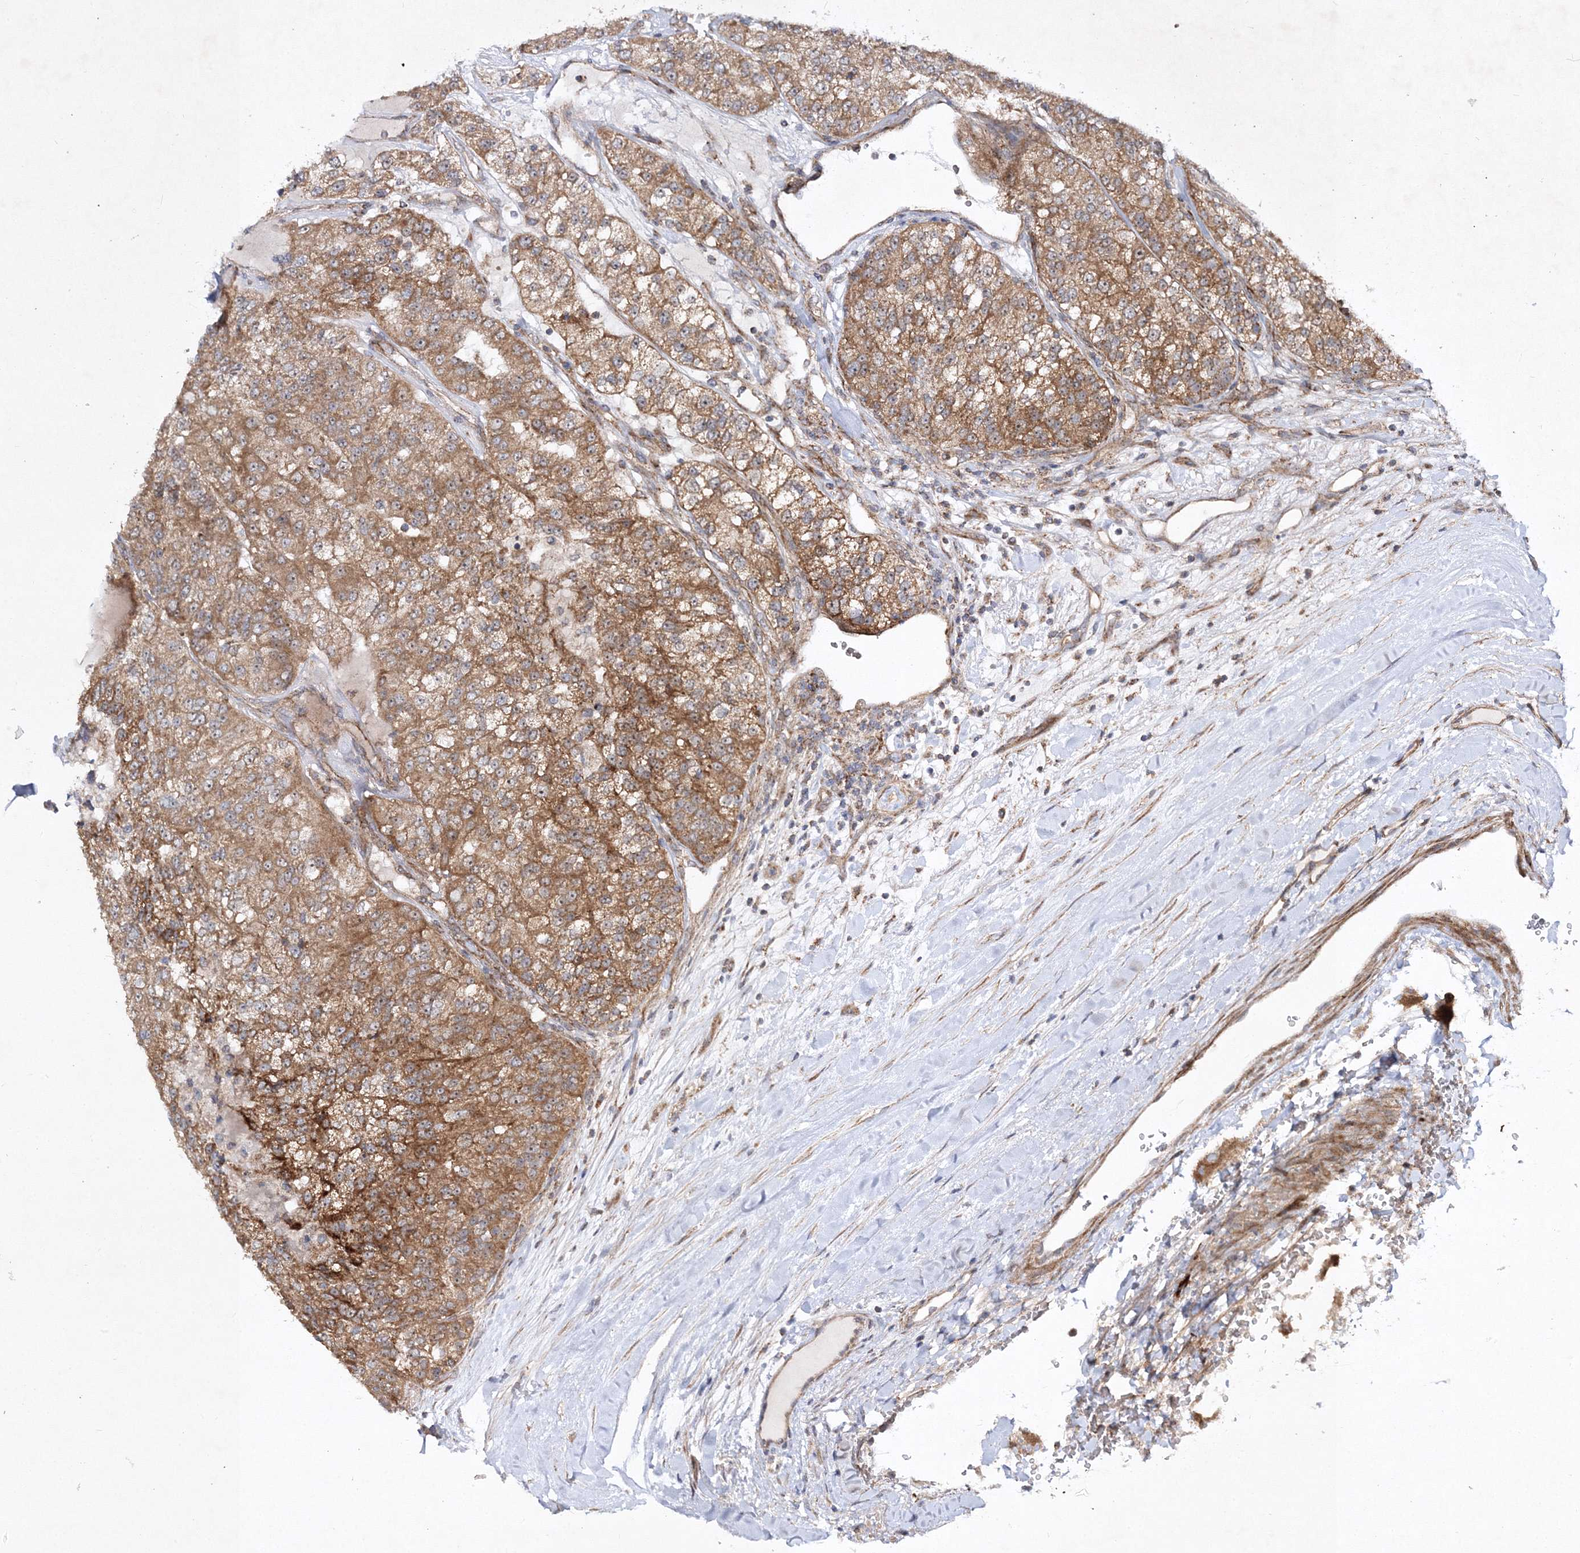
{"staining": {"intensity": "moderate", "quantity": ">75%", "location": "cytoplasmic/membranous,nuclear"}, "tissue": "renal cancer", "cell_type": "Tumor cells", "image_type": "cancer", "snomed": [{"axis": "morphology", "description": "Adenocarcinoma, NOS"}, {"axis": "topography", "description": "Kidney"}], "caption": "Immunohistochemical staining of renal adenocarcinoma demonstrates medium levels of moderate cytoplasmic/membranous and nuclear protein positivity in approximately >75% of tumor cells. (DAB (3,3'-diaminobenzidine) = brown stain, brightfield microscopy at high magnification).", "gene": "SCRN3", "patient": {"sex": "female", "age": 63}}